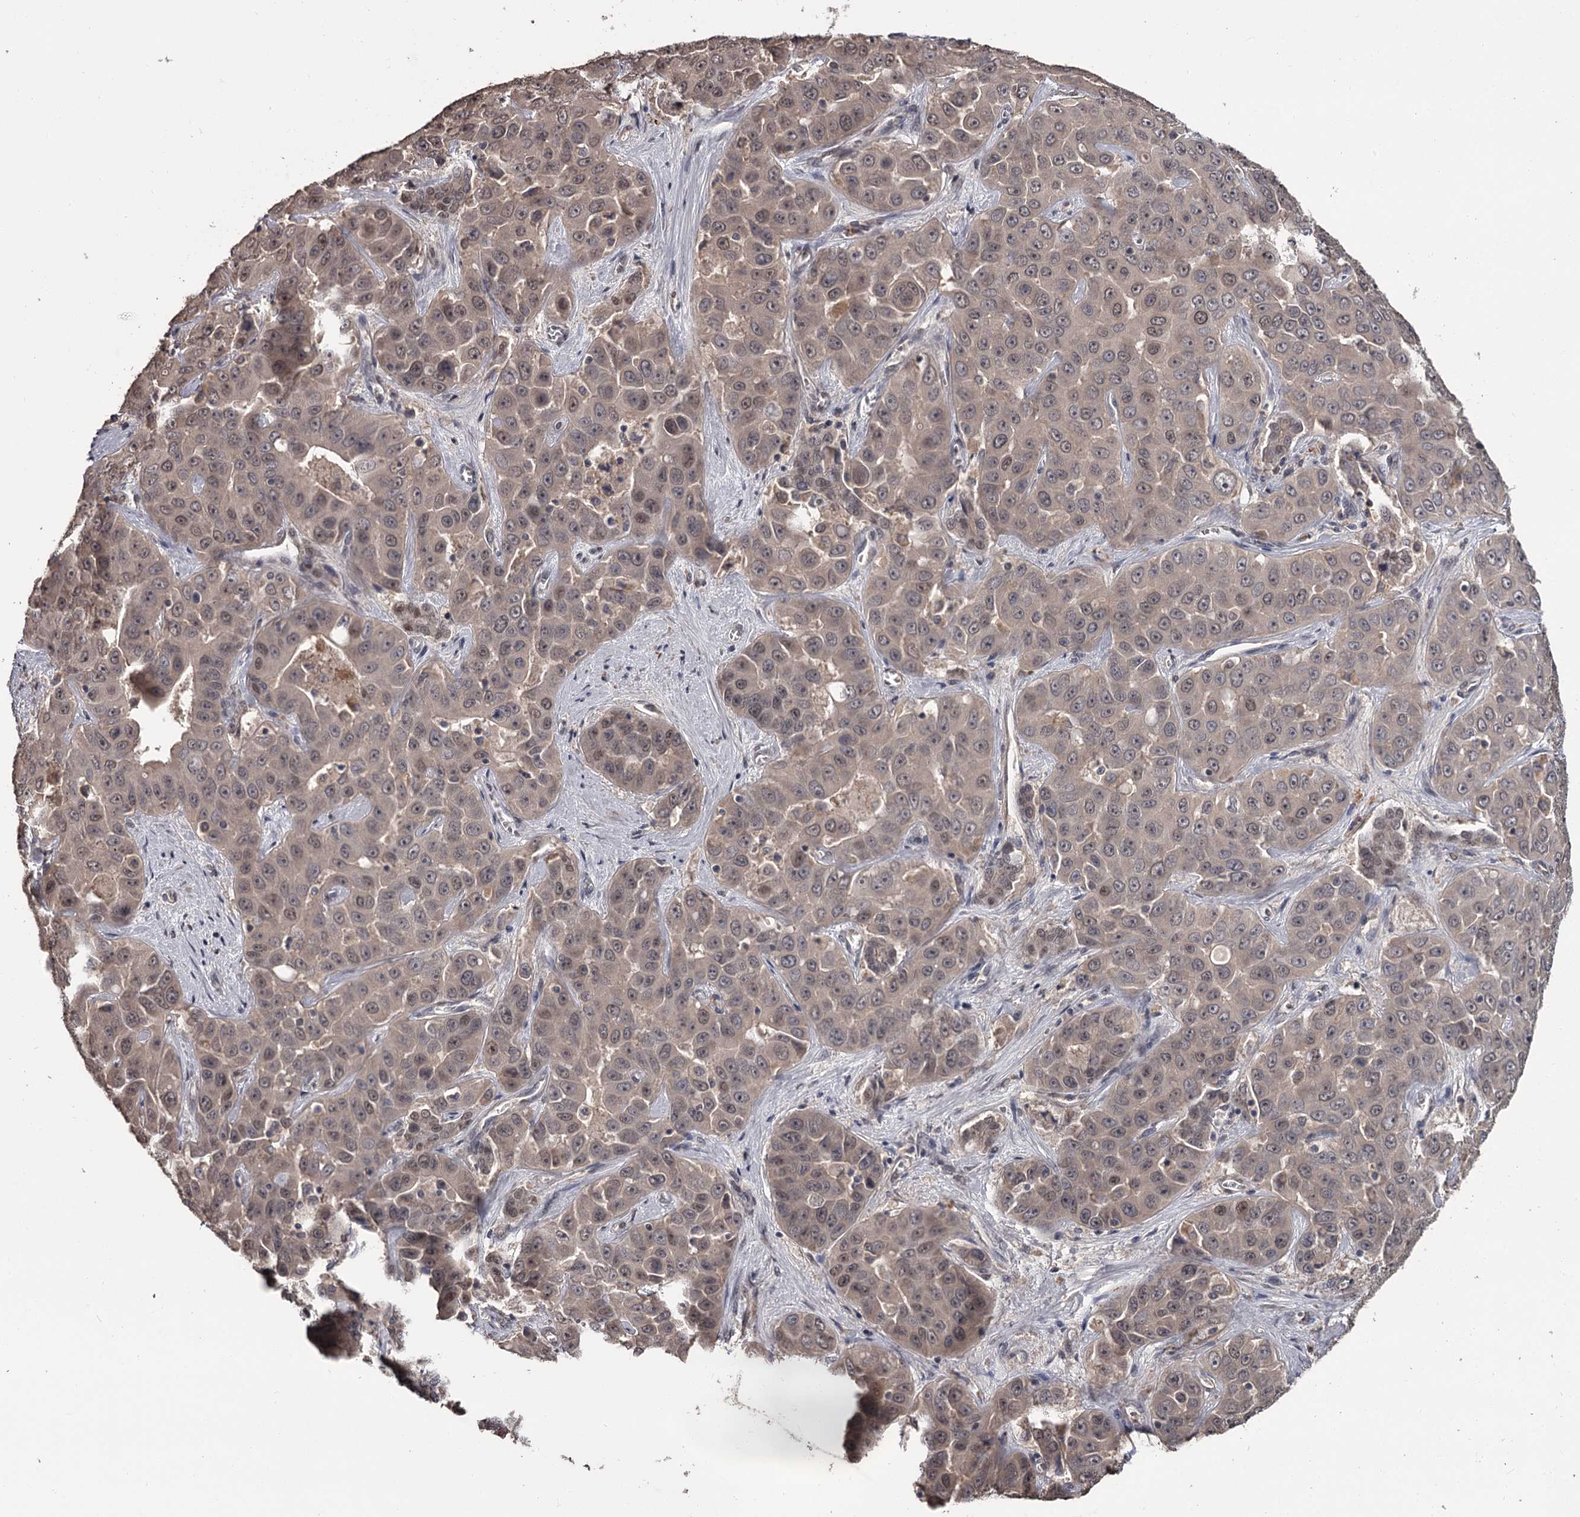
{"staining": {"intensity": "weak", "quantity": ">75%", "location": "cytoplasmic/membranous,nuclear"}, "tissue": "liver cancer", "cell_type": "Tumor cells", "image_type": "cancer", "snomed": [{"axis": "morphology", "description": "Cholangiocarcinoma"}, {"axis": "topography", "description": "Liver"}], "caption": "Tumor cells demonstrate weak cytoplasmic/membranous and nuclear expression in approximately >75% of cells in liver cholangiocarcinoma. Using DAB (3,3'-diaminobenzidine) (brown) and hematoxylin (blue) stains, captured at high magnification using brightfield microscopy.", "gene": "PRPF40B", "patient": {"sex": "female", "age": 52}}